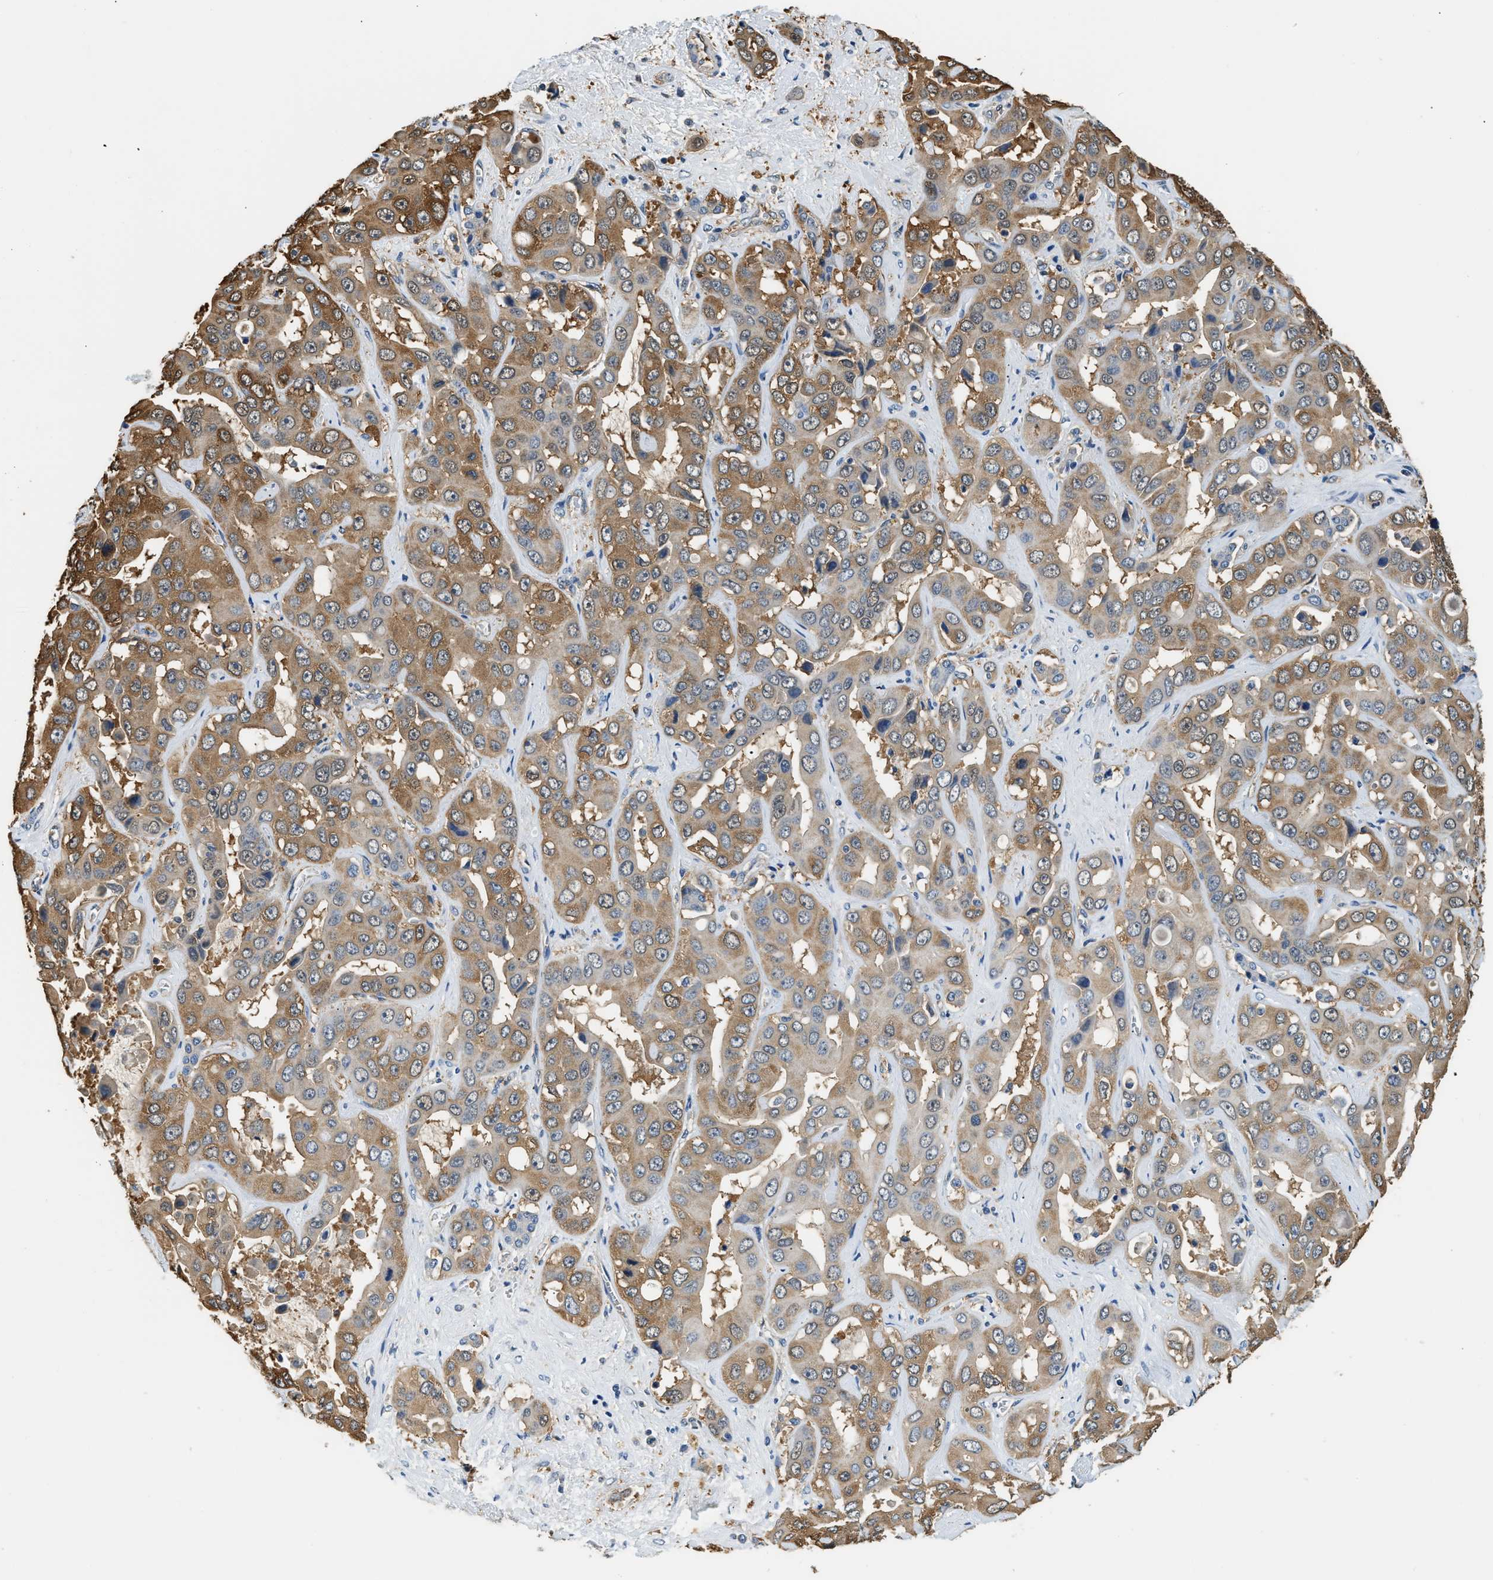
{"staining": {"intensity": "moderate", "quantity": ">75%", "location": "cytoplasmic/membranous"}, "tissue": "liver cancer", "cell_type": "Tumor cells", "image_type": "cancer", "snomed": [{"axis": "morphology", "description": "Cholangiocarcinoma"}, {"axis": "topography", "description": "Liver"}], "caption": "Moderate cytoplasmic/membranous protein positivity is present in approximately >75% of tumor cells in liver cancer (cholangiocarcinoma). Immunohistochemistry stains the protein in brown and the nuclei are stained blue.", "gene": "PPP2R1B", "patient": {"sex": "female", "age": 52}}